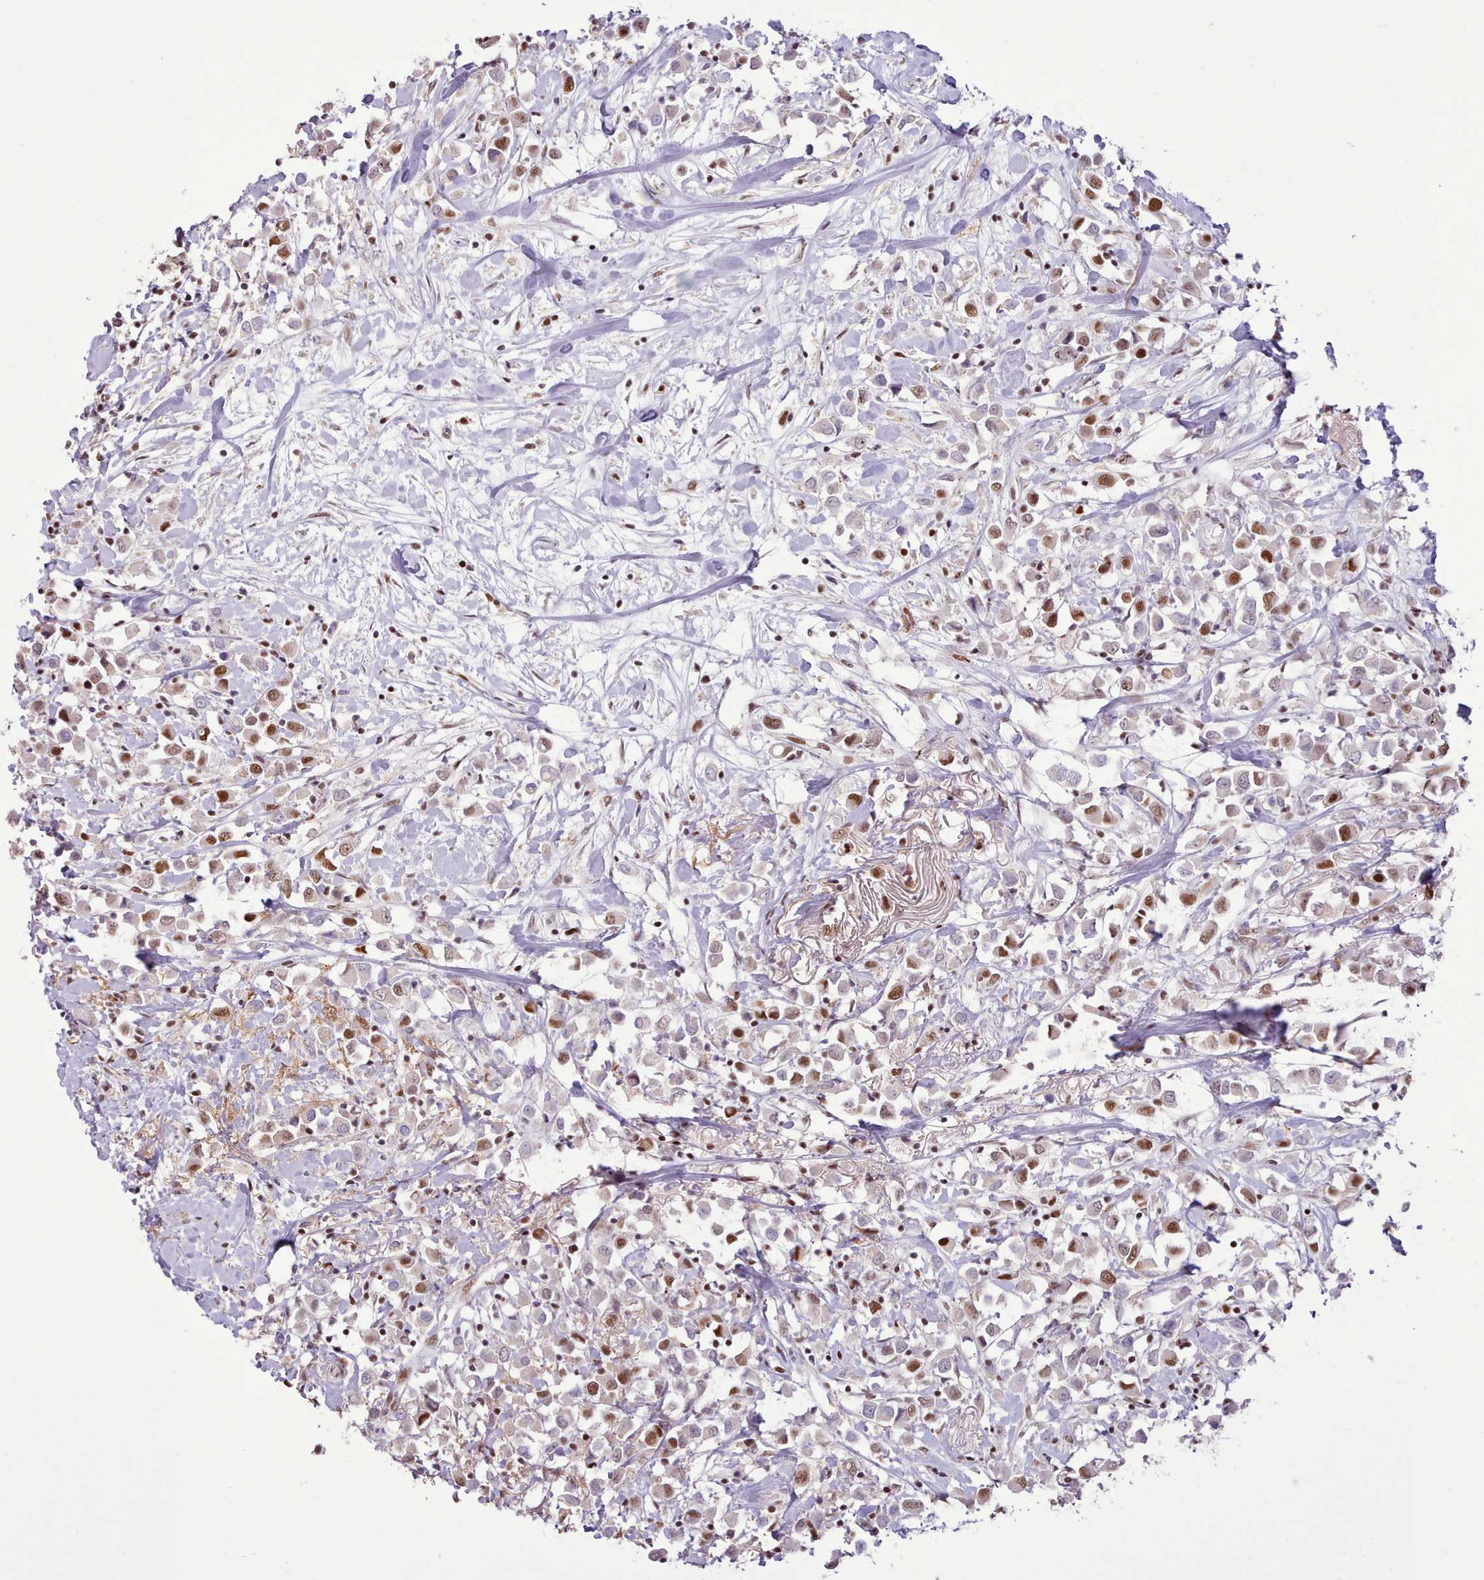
{"staining": {"intensity": "strong", "quantity": "25%-75%", "location": "nuclear"}, "tissue": "breast cancer", "cell_type": "Tumor cells", "image_type": "cancer", "snomed": [{"axis": "morphology", "description": "Duct carcinoma"}, {"axis": "topography", "description": "Breast"}], "caption": "The histopathology image reveals immunohistochemical staining of breast cancer. There is strong nuclear staining is seen in approximately 25%-75% of tumor cells. (DAB (3,3'-diaminobenzidine) = brown stain, brightfield microscopy at high magnification).", "gene": "TAF15", "patient": {"sex": "female", "age": 61}}